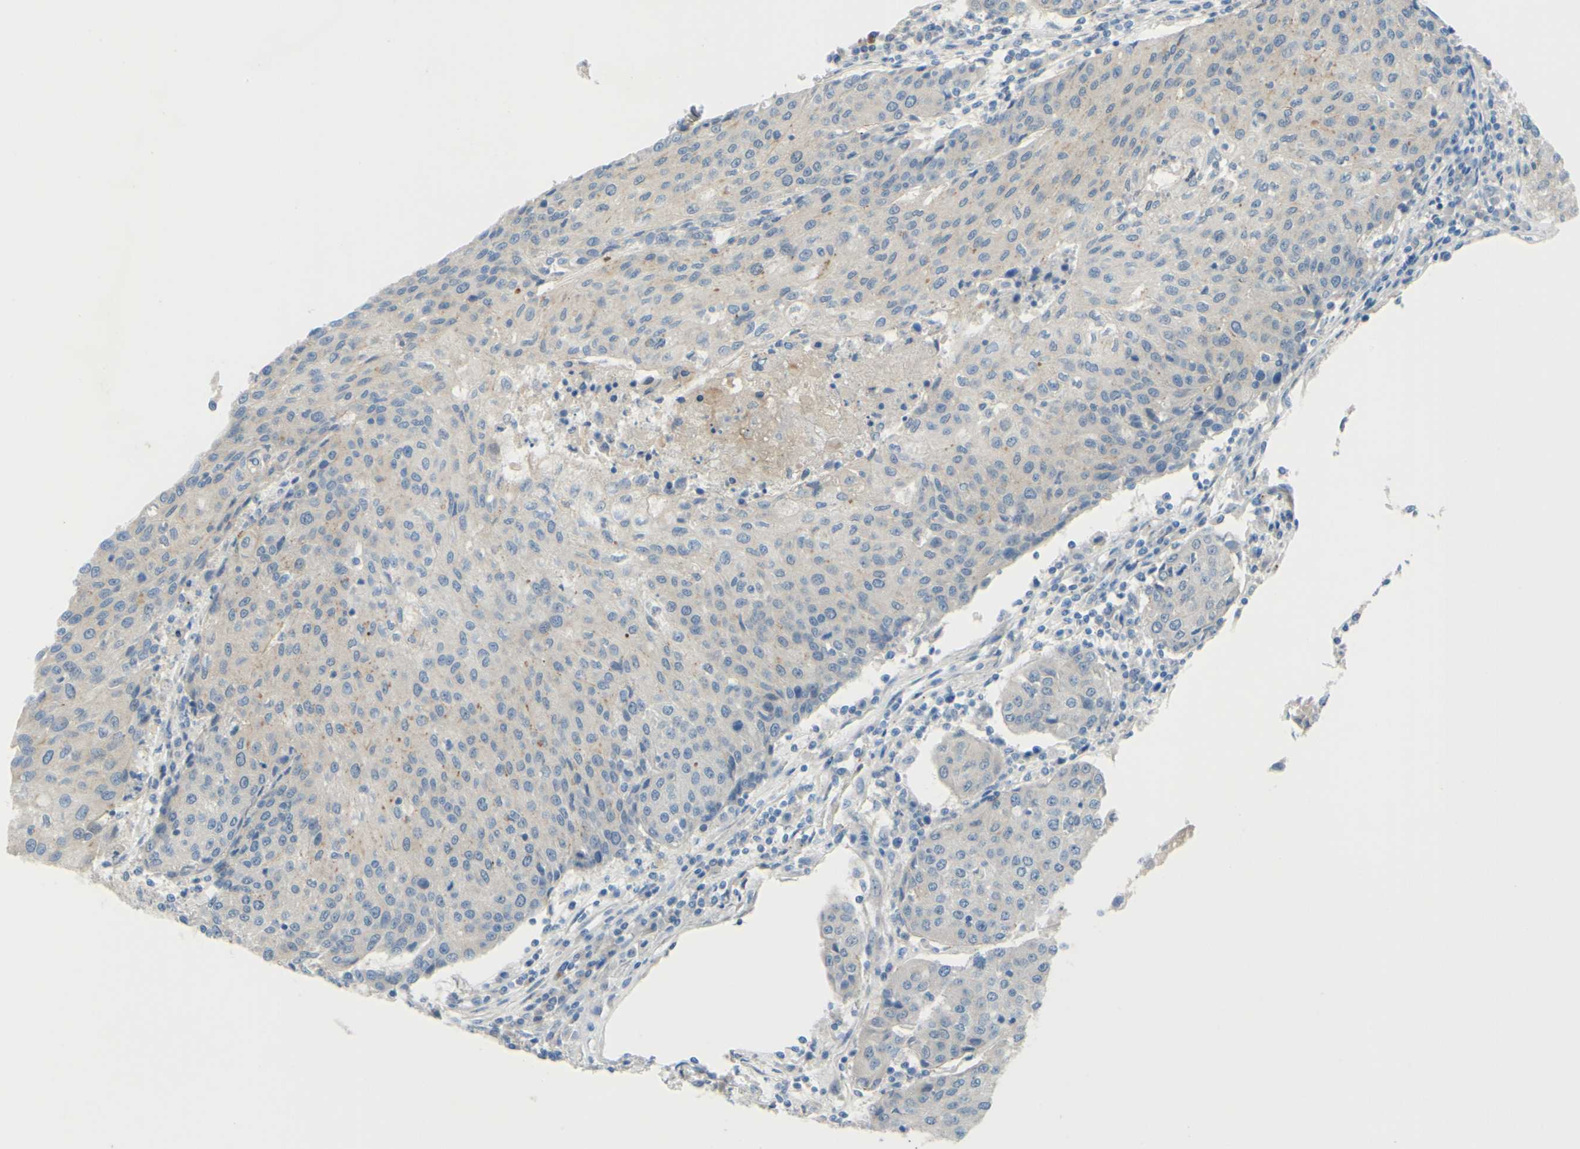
{"staining": {"intensity": "negative", "quantity": "none", "location": "none"}, "tissue": "urothelial cancer", "cell_type": "Tumor cells", "image_type": "cancer", "snomed": [{"axis": "morphology", "description": "Urothelial carcinoma, High grade"}, {"axis": "topography", "description": "Urinary bladder"}], "caption": "High-grade urothelial carcinoma stained for a protein using immunohistochemistry (IHC) displays no positivity tumor cells.", "gene": "ARHGAP1", "patient": {"sex": "female", "age": 85}}